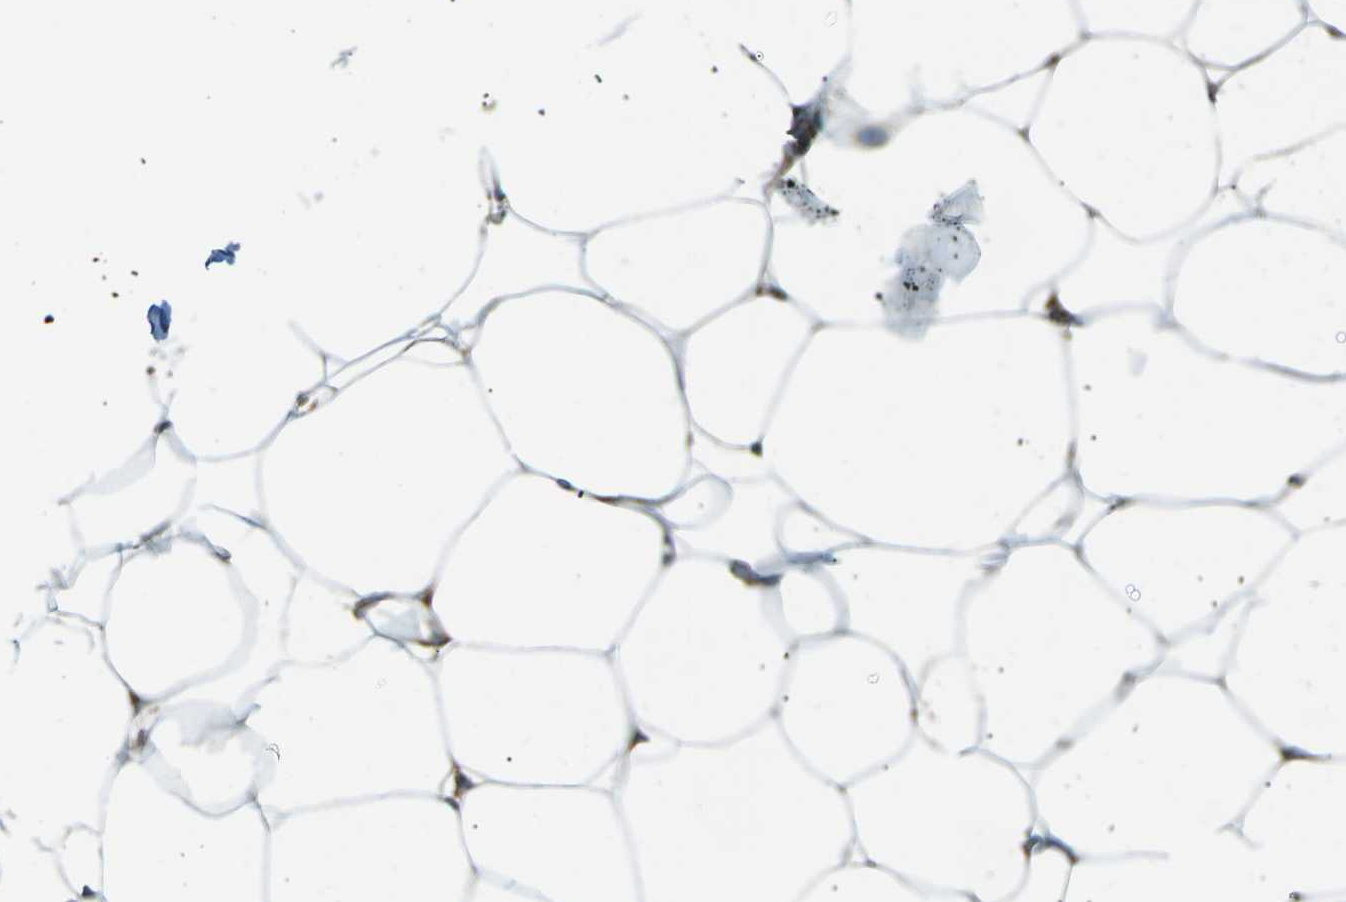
{"staining": {"intensity": "negative", "quantity": "none", "location": "none"}, "tissue": "adipose tissue", "cell_type": "Adipocytes", "image_type": "normal", "snomed": [{"axis": "morphology", "description": "Normal tissue, NOS"}, {"axis": "topography", "description": "Breast"}, {"axis": "topography", "description": "Adipose tissue"}], "caption": "Immunohistochemical staining of benign human adipose tissue exhibits no significant staining in adipocytes.", "gene": "S1PR1", "patient": {"sex": "female", "age": 25}}